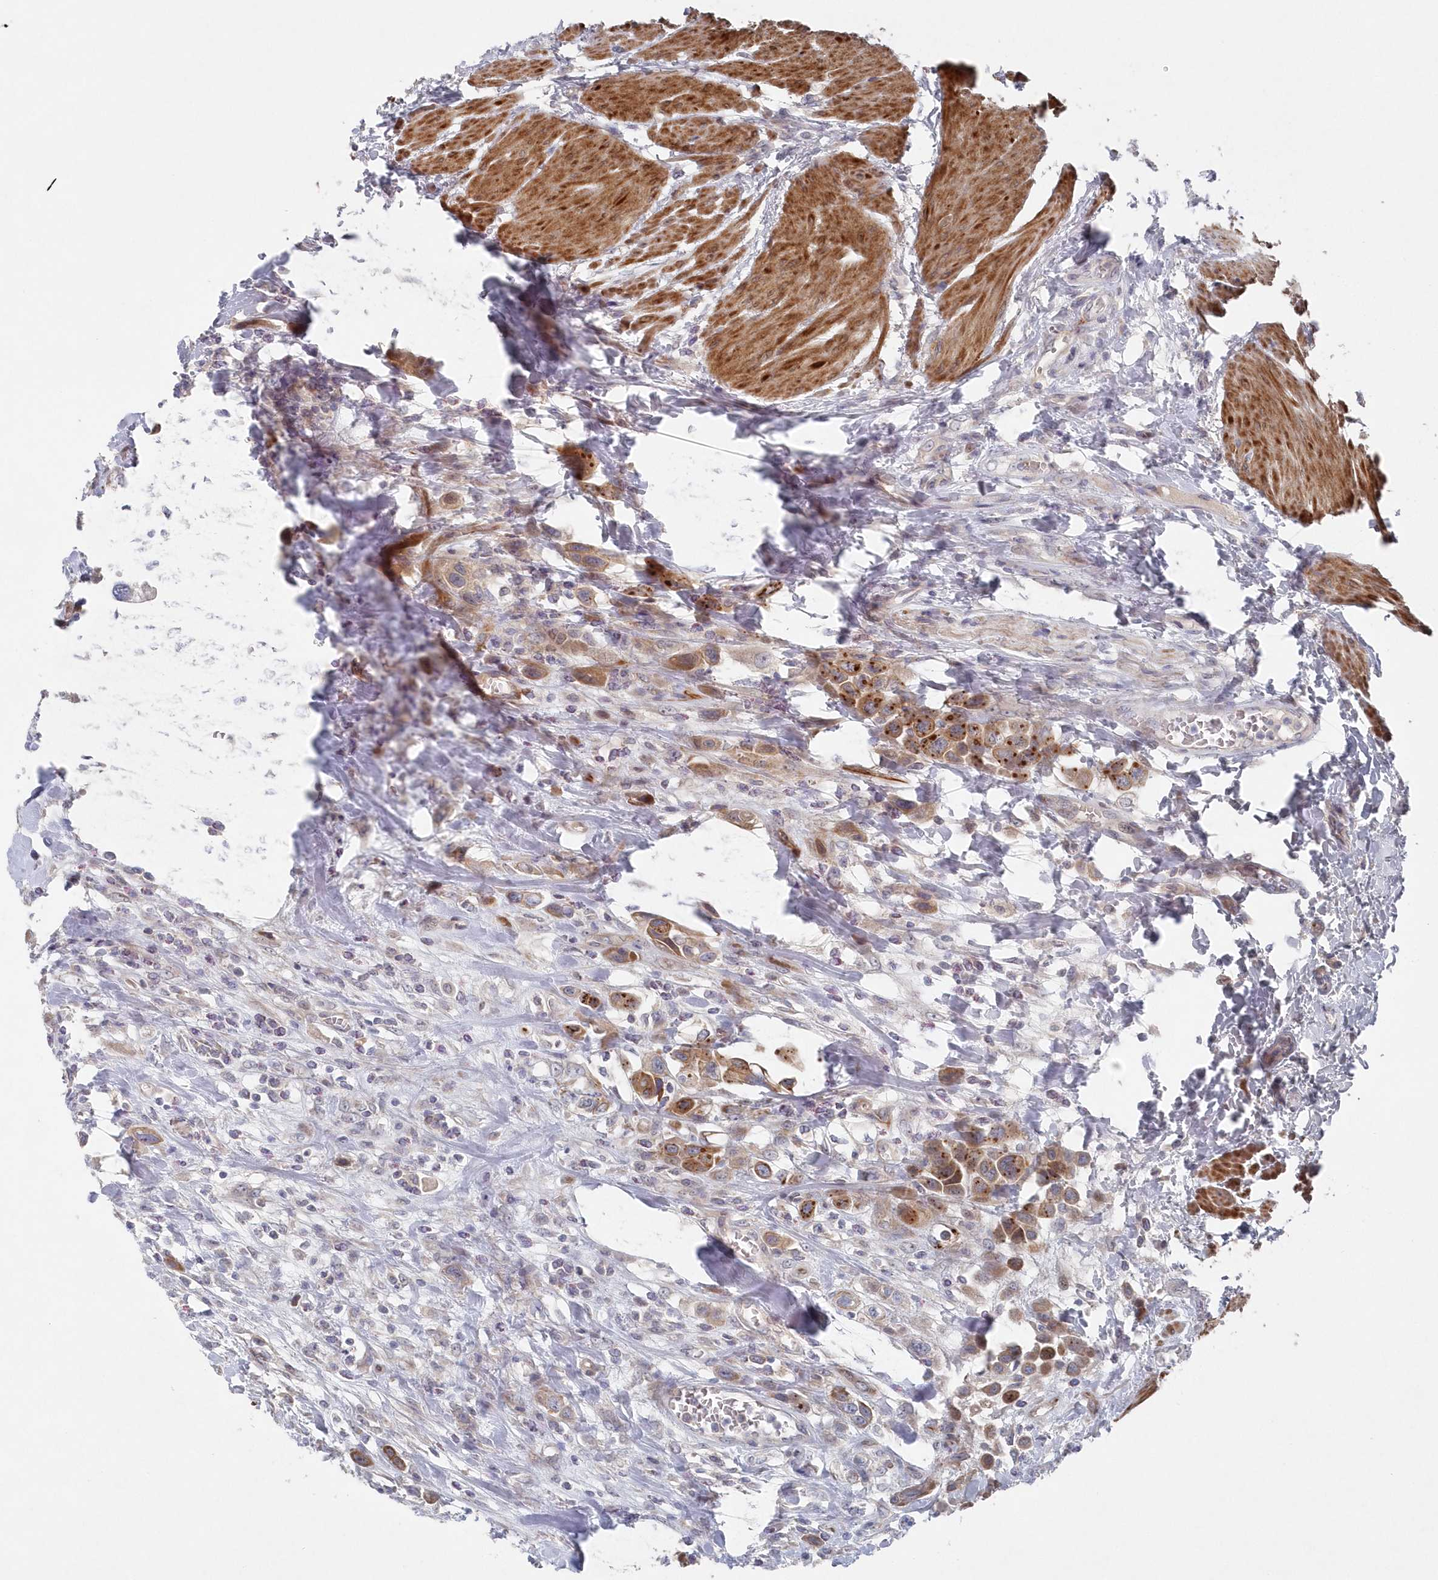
{"staining": {"intensity": "moderate", "quantity": ">75%", "location": "cytoplasmic/membranous"}, "tissue": "urothelial cancer", "cell_type": "Tumor cells", "image_type": "cancer", "snomed": [{"axis": "morphology", "description": "Urothelial carcinoma, High grade"}, {"axis": "topography", "description": "Urinary bladder"}], "caption": "Immunohistochemistry (IHC) histopathology image of neoplastic tissue: human urothelial carcinoma (high-grade) stained using IHC reveals medium levels of moderate protein expression localized specifically in the cytoplasmic/membranous of tumor cells, appearing as a cytoplasmic/membranous brown color.", "gene": "KIAA1586", "patient": {"sex": "male", "age": 50}}